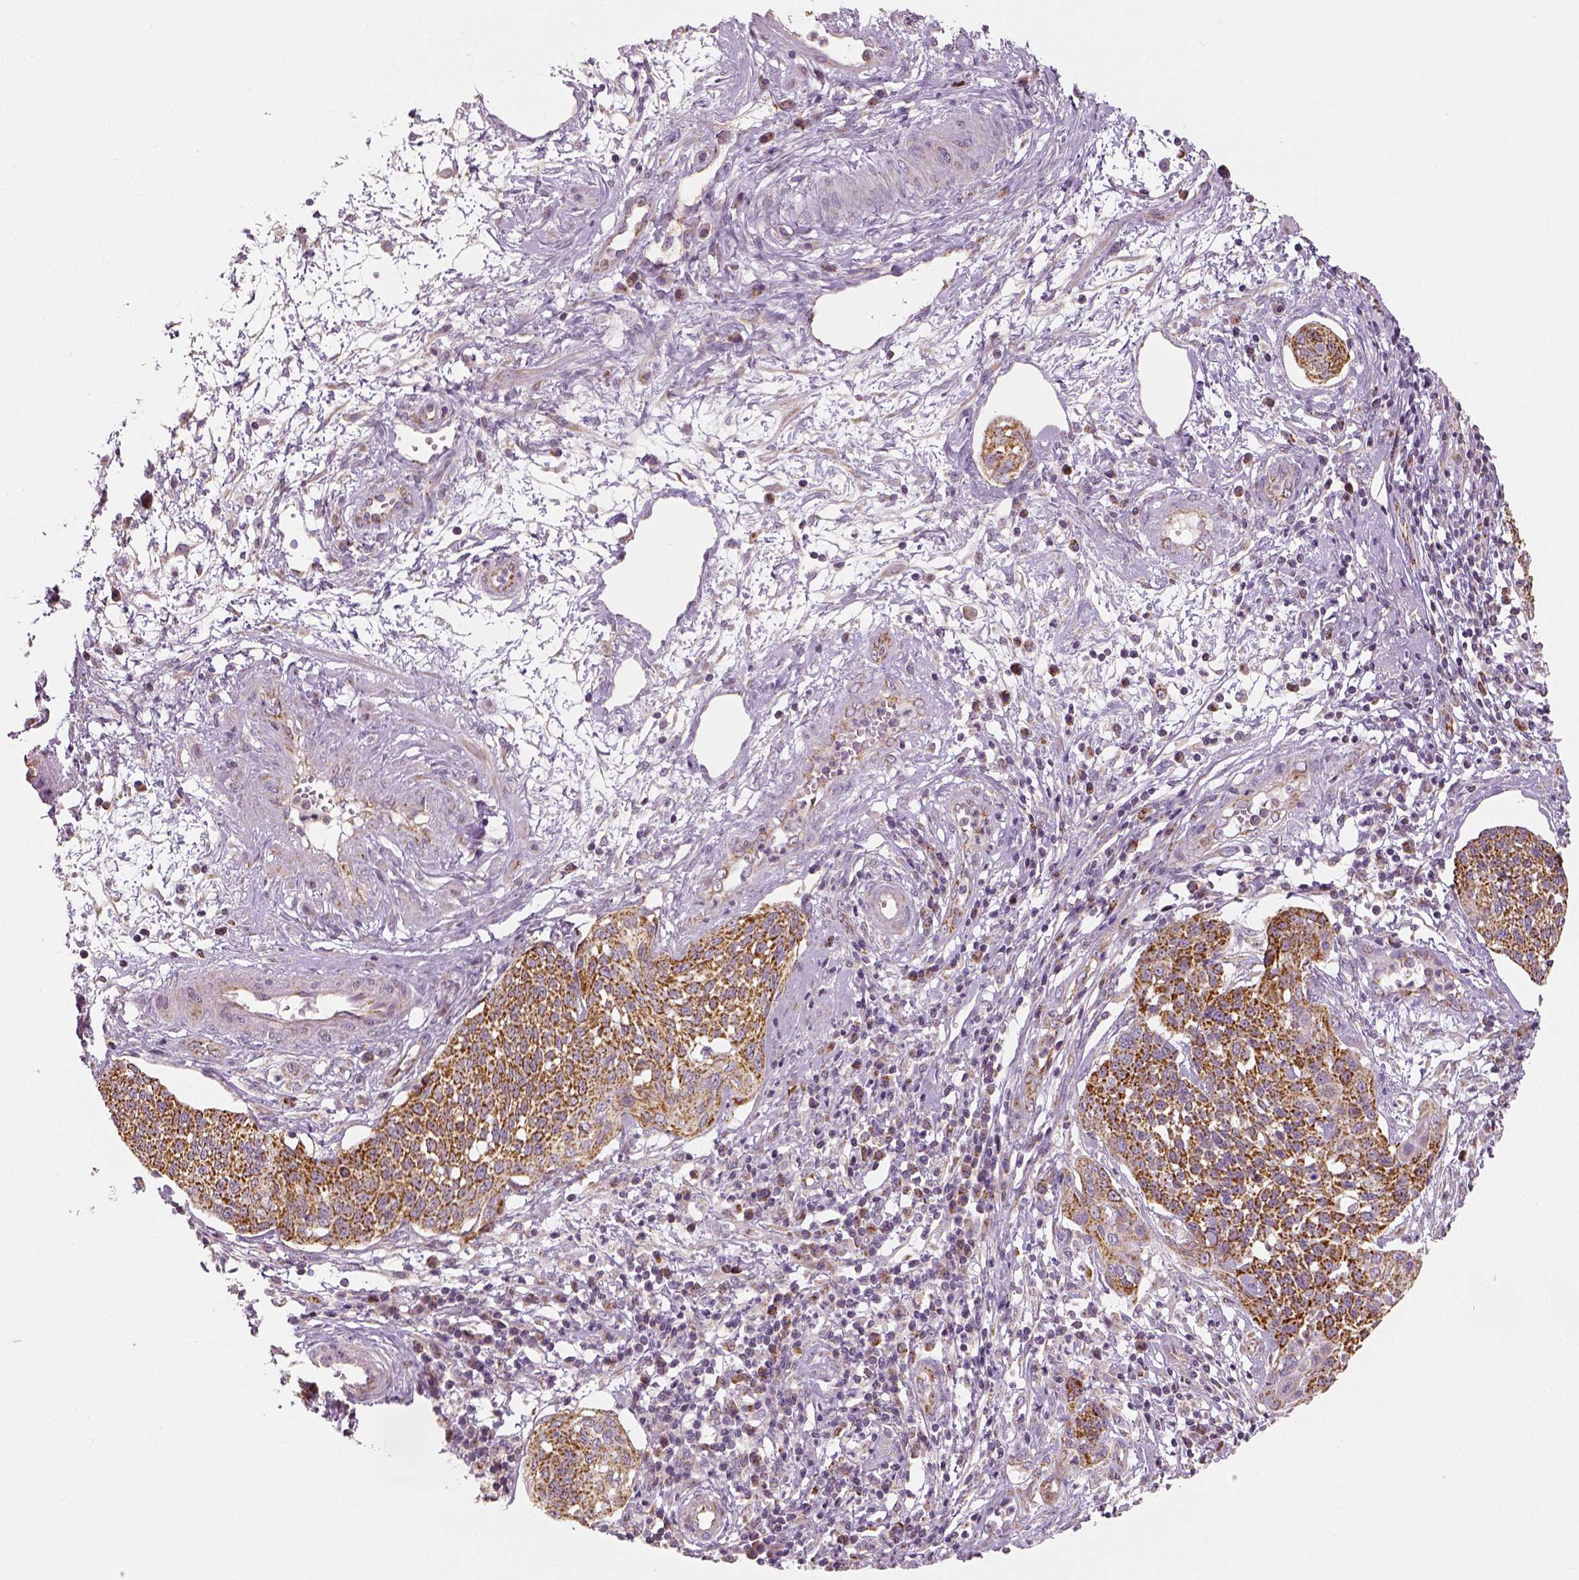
{"staining": {"intensity": "moderate", "quantity": ">75%", "location": "cytoplasmic/membranous"}, "tissue": "cervical cancer", "cell_type": "Tumor cells", "image_type": "cancer", "snomed": [{"axis": "morphology", "description": "Squamous cell carcinoma, NOS"}, {"axis": "topography", "description": "Cervix"}], "caption": "Tumor cells exhibit moderate cytoplasmic/membranous expression in approximately >75% of cells in squamous cell carcinoma (cervical). The staining was performed using DAB, with brown indicating positive protein expression. Nuclei are stained blue with hematoxylin.", "gene": "PGAM5", "patient": {"sex": "female", "age": 34}}